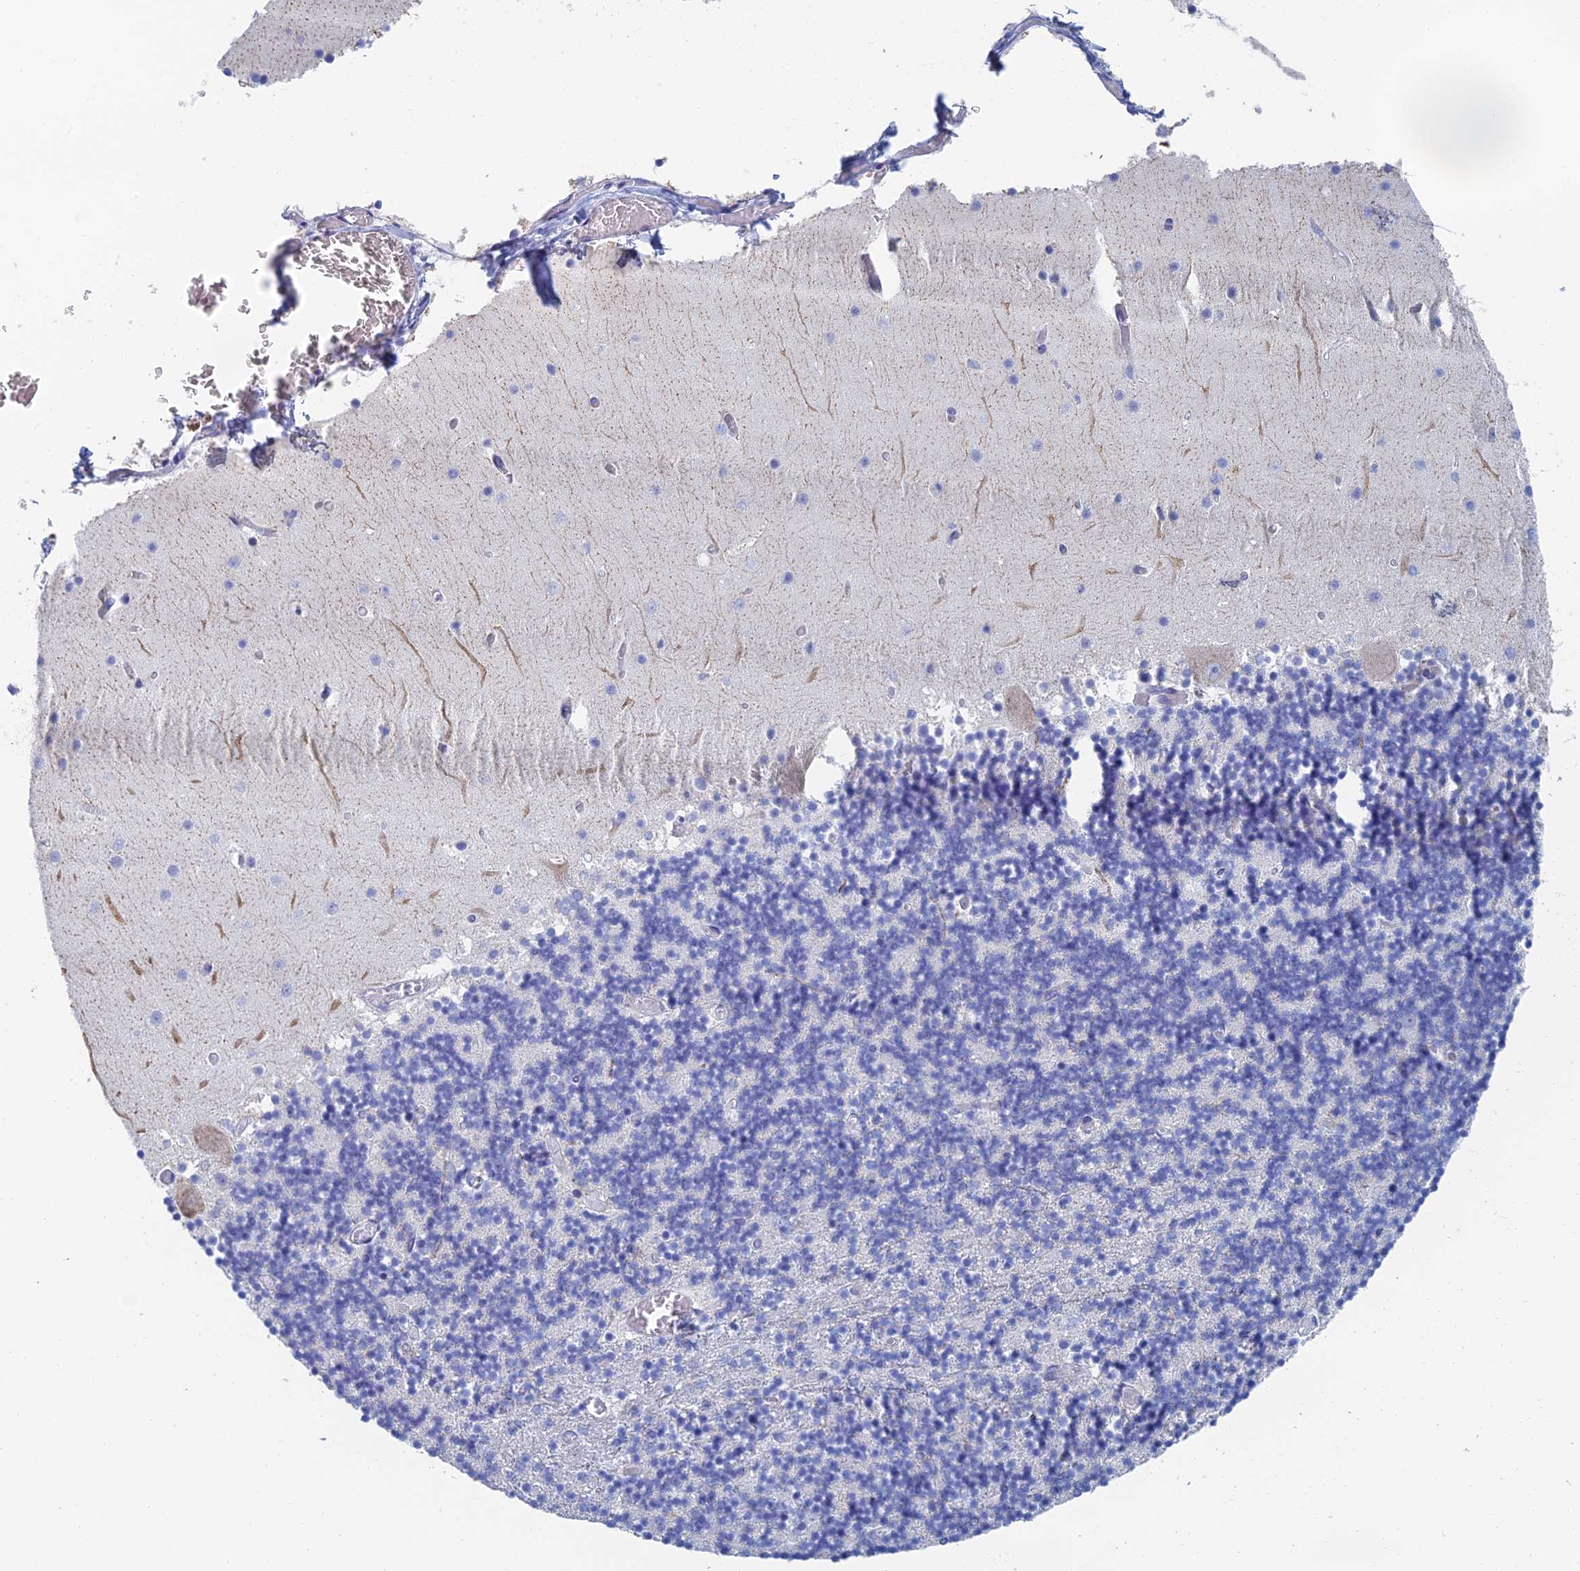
{"staining": {"intensity": "negative", "quantity": "none", "location": "none"}, "tissue": "cerebellum", "cell_type": "Cells in granular layer", "image_type": "normal", "snomed": [{"axis": "morphology", "description": "Normal tissue, NOS"}, {"axis": "topography", "description": "Cerebellum"}], "caption": "The immunohistochemistry image has no significant staining in cells in granular layer of cerebellum.", "gene": "KCNK18", "patient": {"sex": "female", "age": 28}}